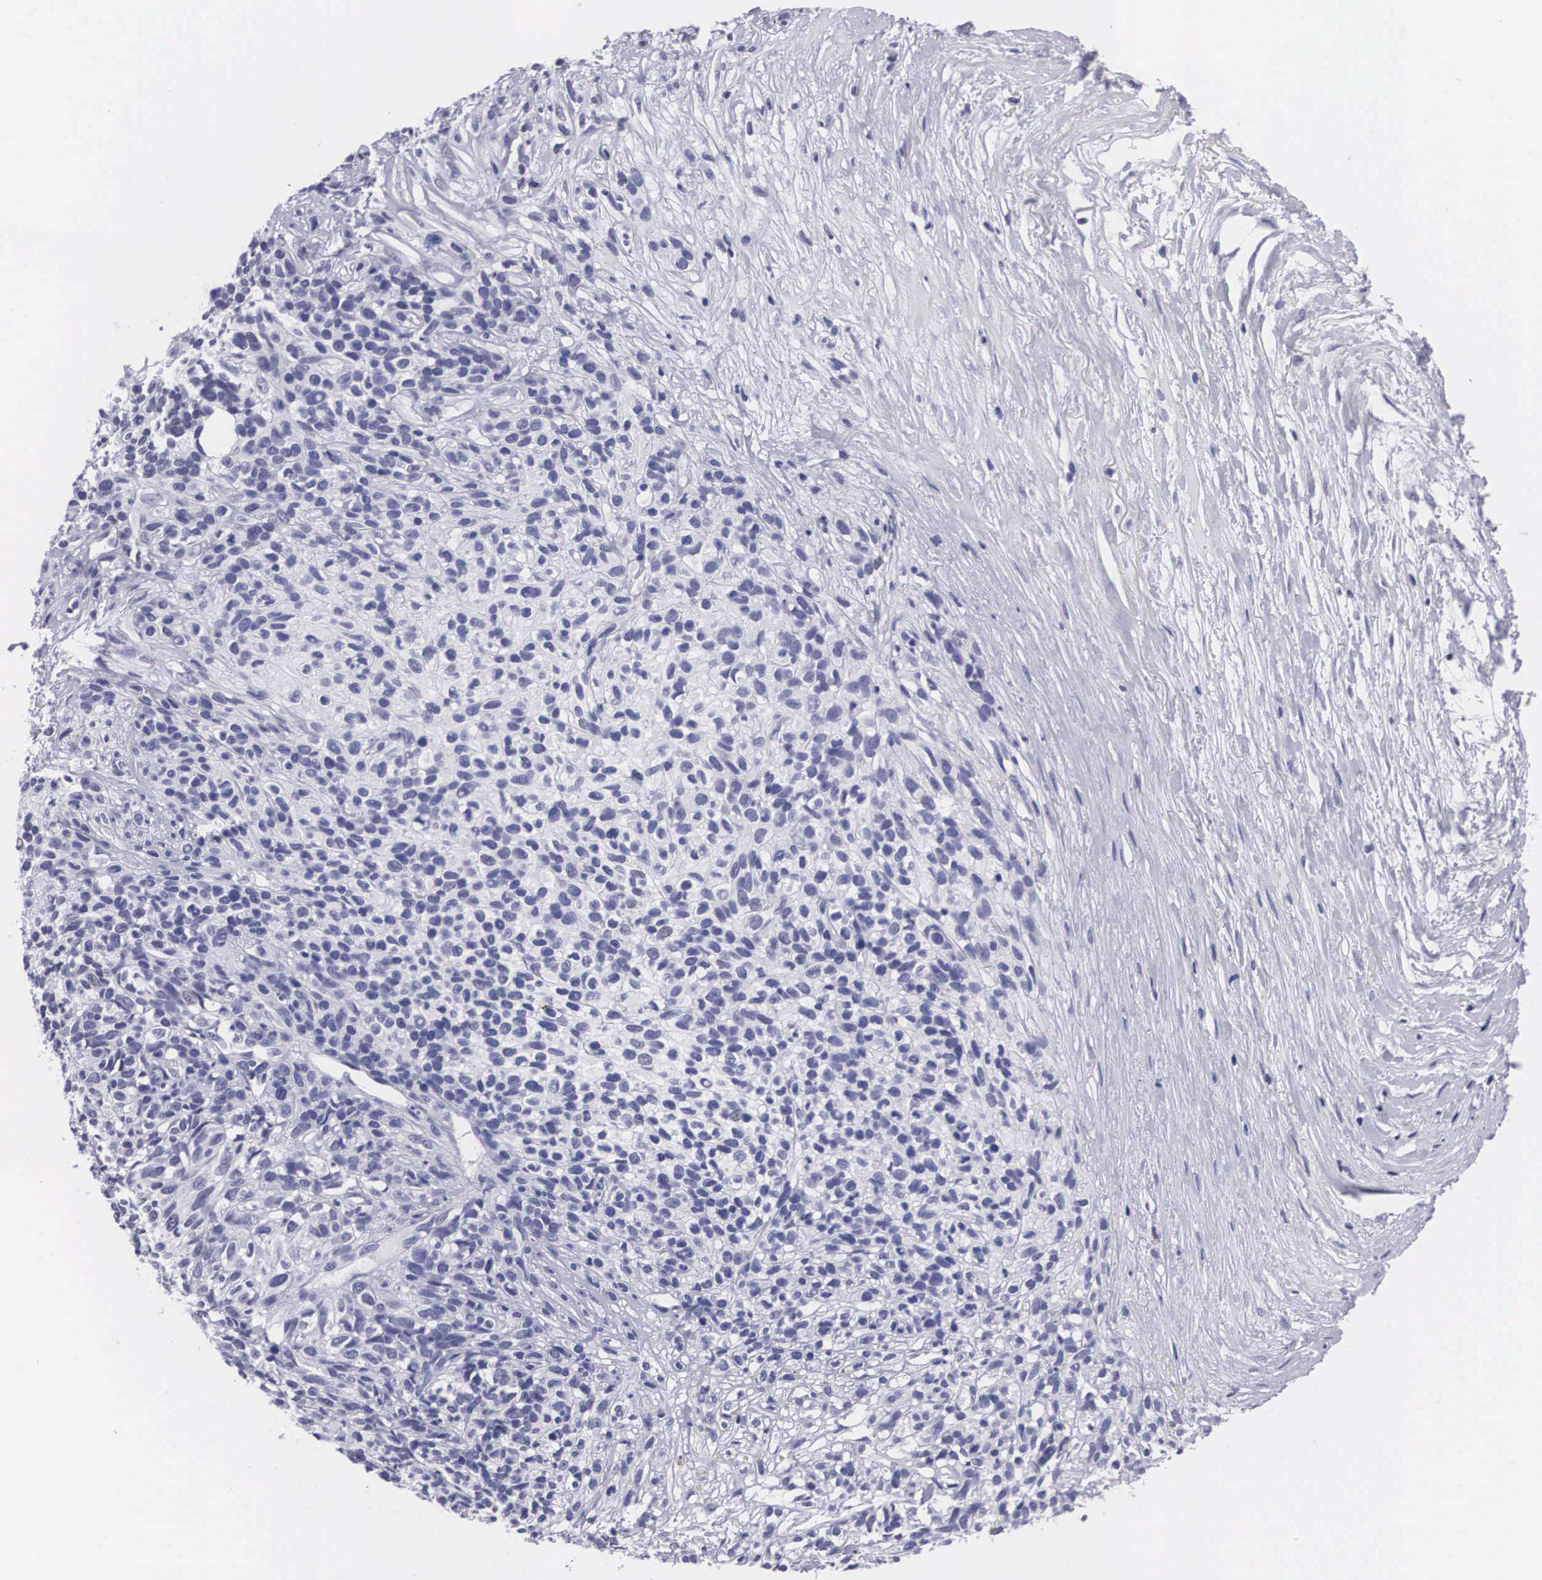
{"staining": {"intensity": "negative", "quantity": "none", "location": "none"}, "tissue": "melanoma", "cell_type": "Tumor cells", "image_type": "cancer", "snomed": [{"axis": "morphology", "description": "Malignant melanoma, NOS"}, {"axis": "topography", "description": "Skin"}], "caption": "Tumor cells are negative for brown protein staining in melanoma.", "gene": "C22orf31", "patient": {"sex": "female", "age": 85}}